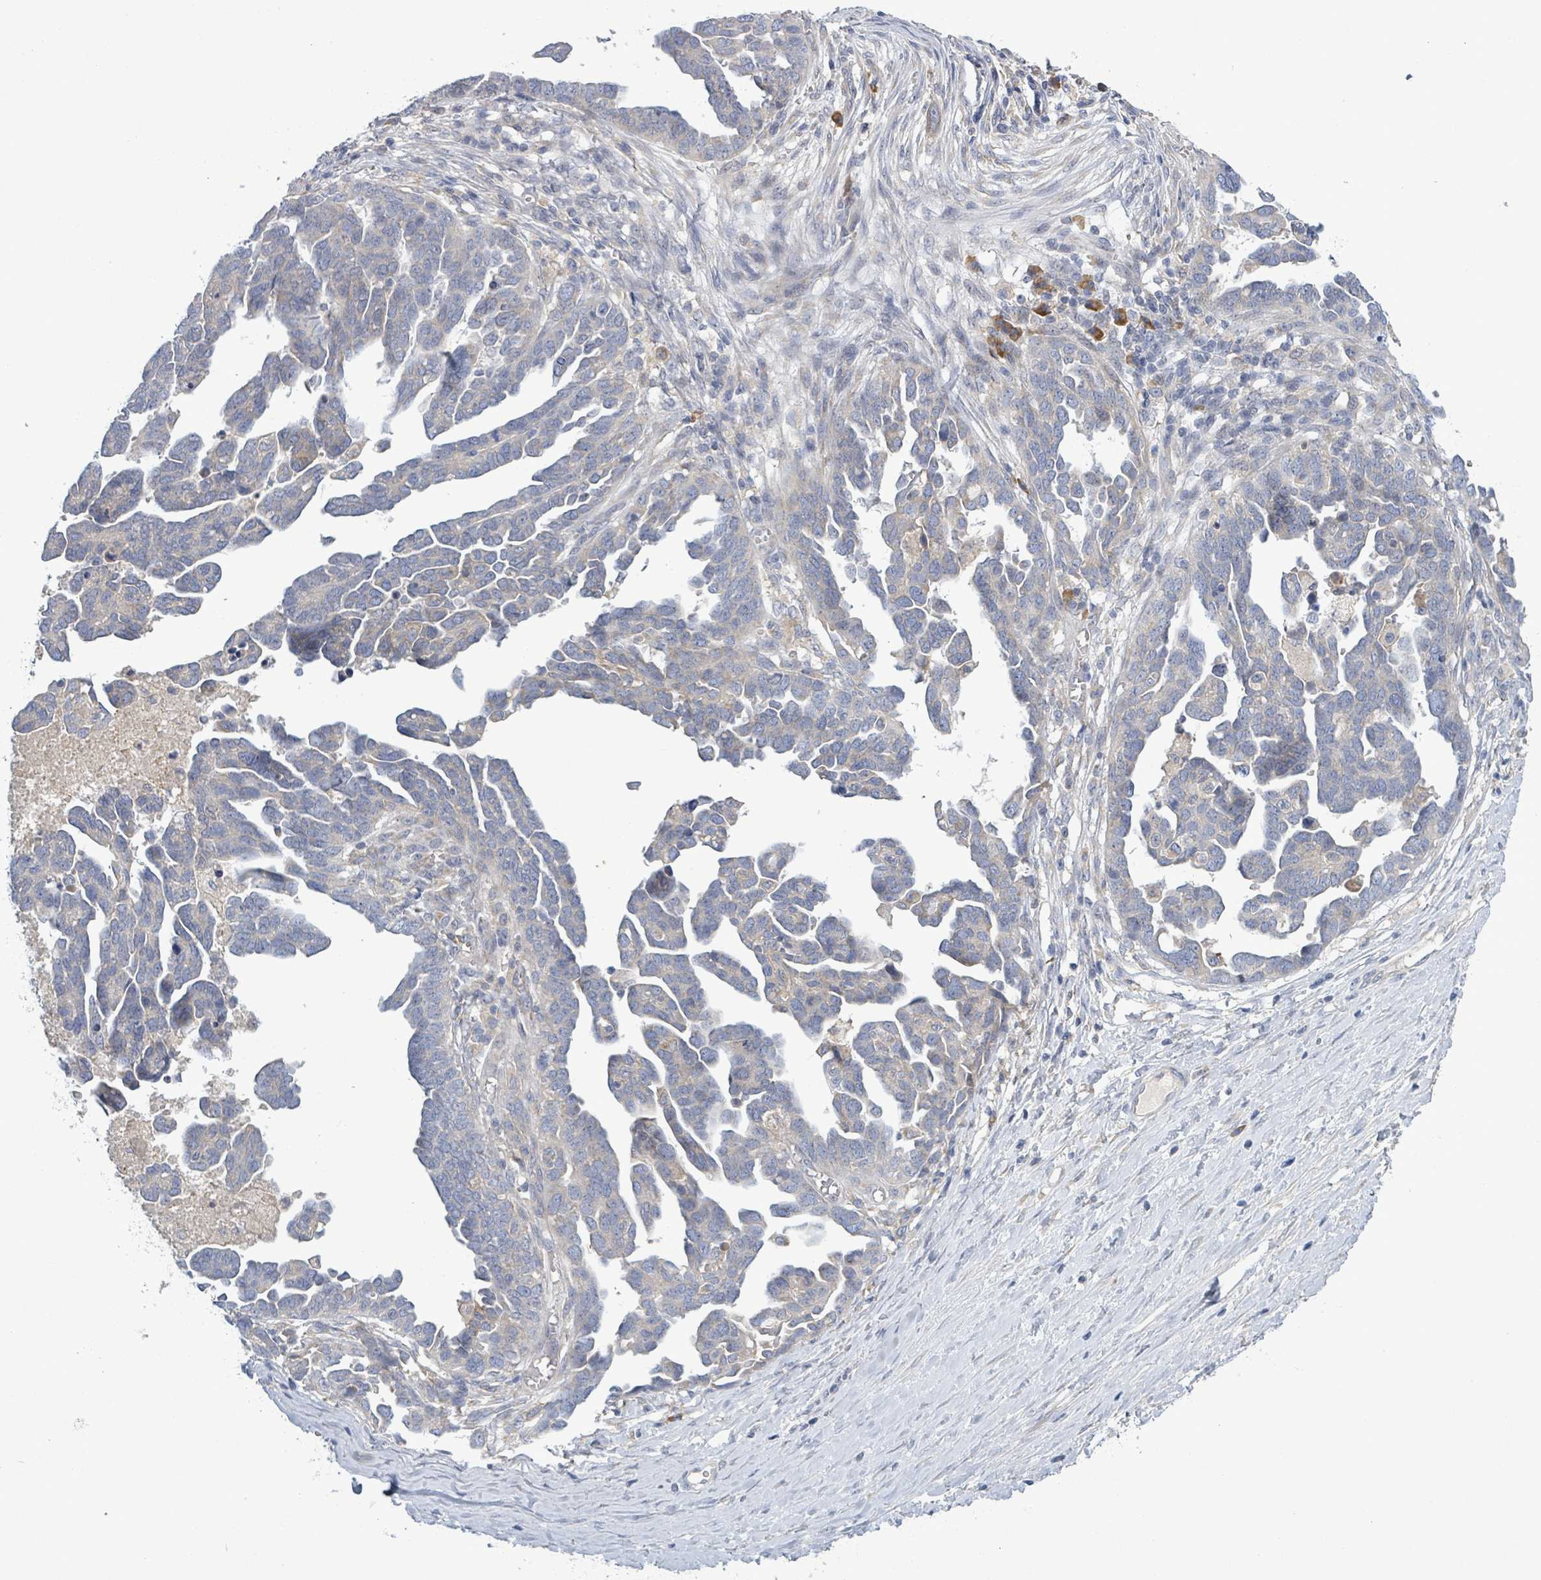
{"staining": {"intensity": "weak", "quantity": "<25%", "location": "cytoplasmic/membranous"}, "tissue": "ovarian cancer", "cell_type": "Tumor cells", "image_type": "cancer", "snomed": [{"axis": "morphology", "description": "Cystadenocarcinoma, serous, NOS"}, {"axis": "topography", "description": "Ovary"}], "caption": "Ovarian serous cystadenocarcinoma was stained to show a protein in brown. There is no significant expression in tumor cells.", "gene": "ATP13A1", "patient": {"sex": "female", "age": 54}}